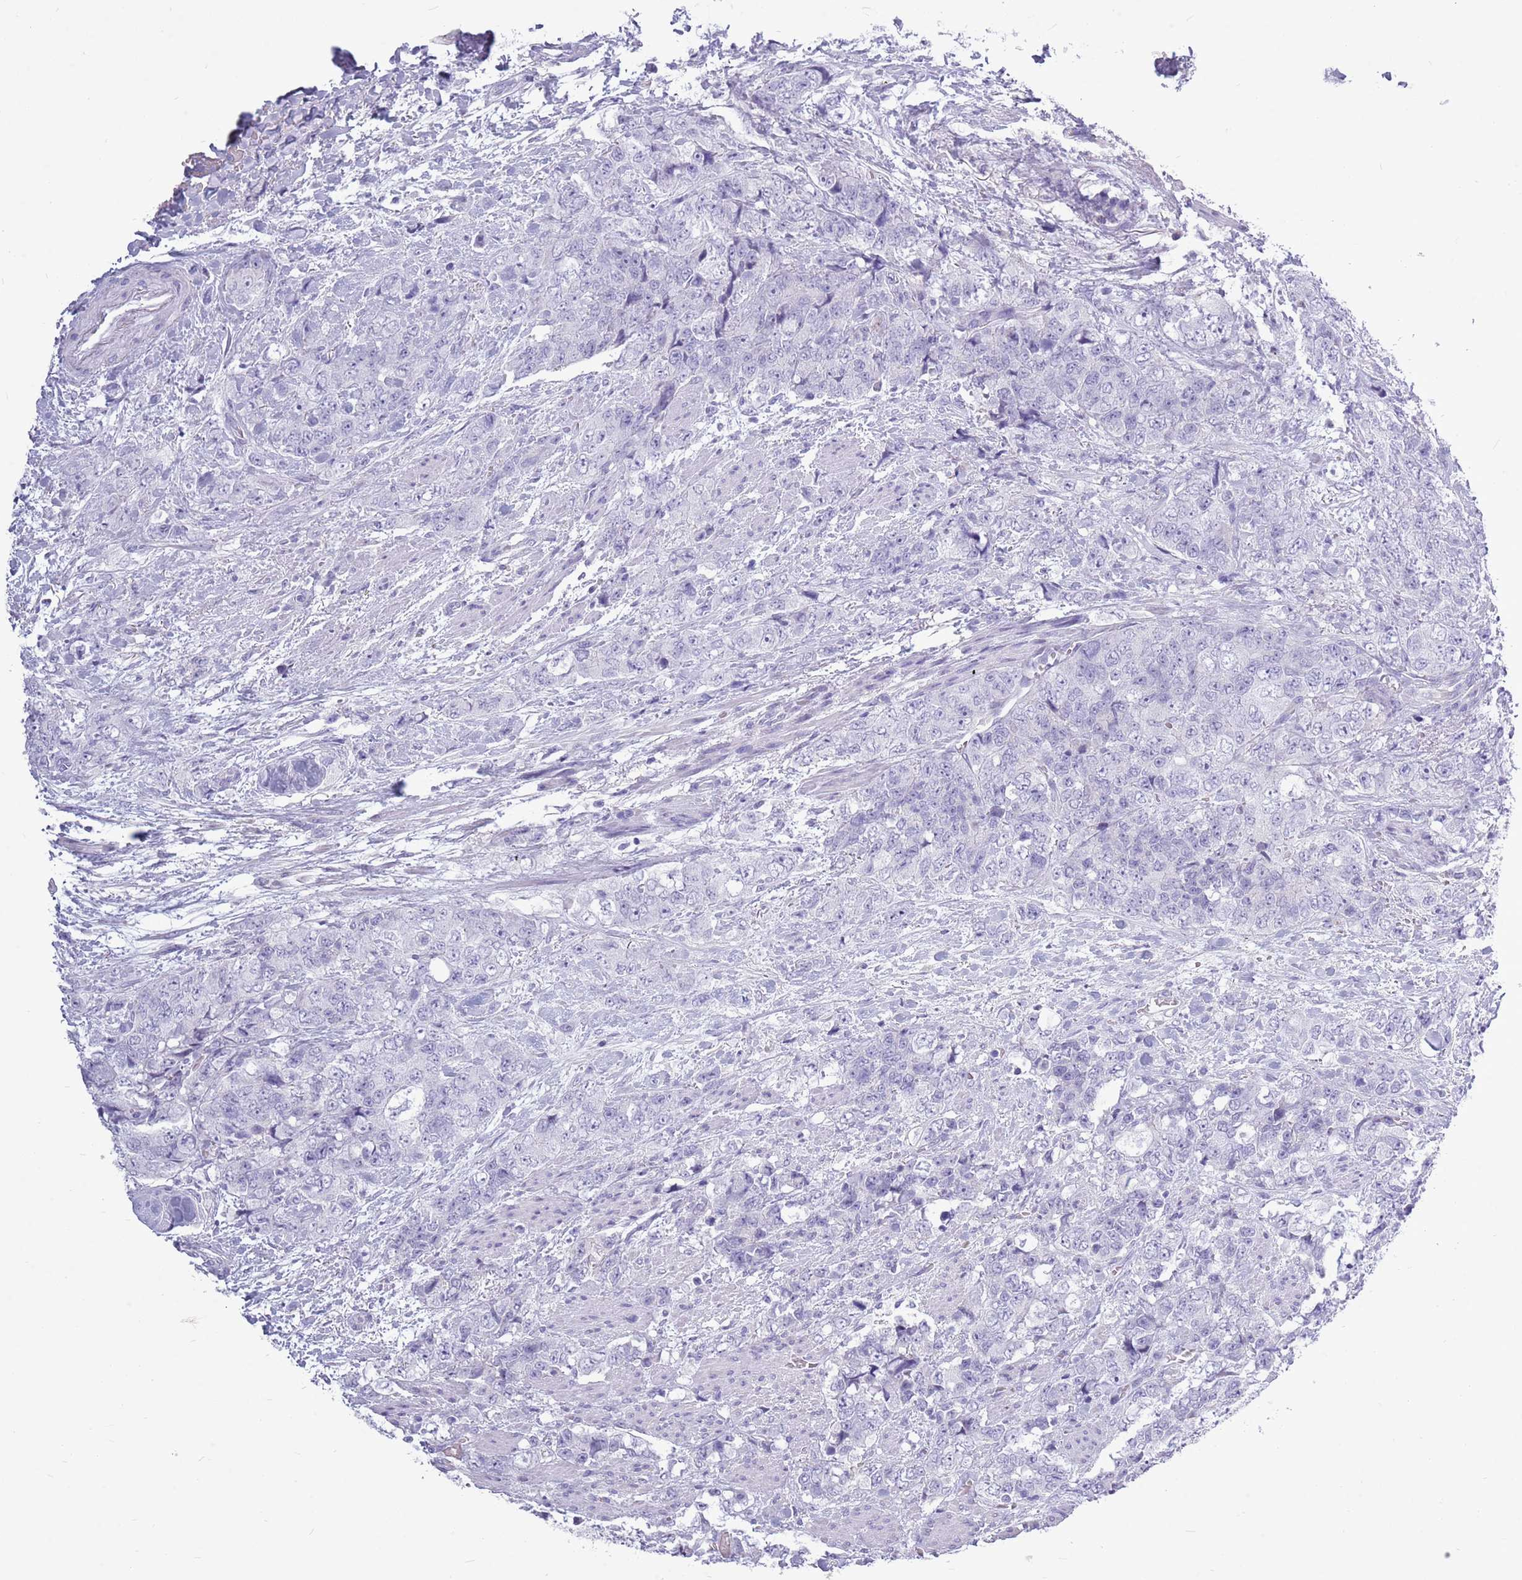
{"staining": {"intensity": "negative", "quantity": "none", "location": "none"}, "tissue": "urothelial cancer", "cell_type": "Tumor cells", "image_type": "cancer", "snomed": [{"axis": "morphology", "description": "Urothelial carcinoma, High grade"}, {"axis": "topography", "description": "Urinary bladder"}], "caption": "This is an IHC photomicrograph of human urothelial cancer. There is no expression in tumor cells.", "gene": "ZNF425", "patient": {"sex": "female", "age": 78}}